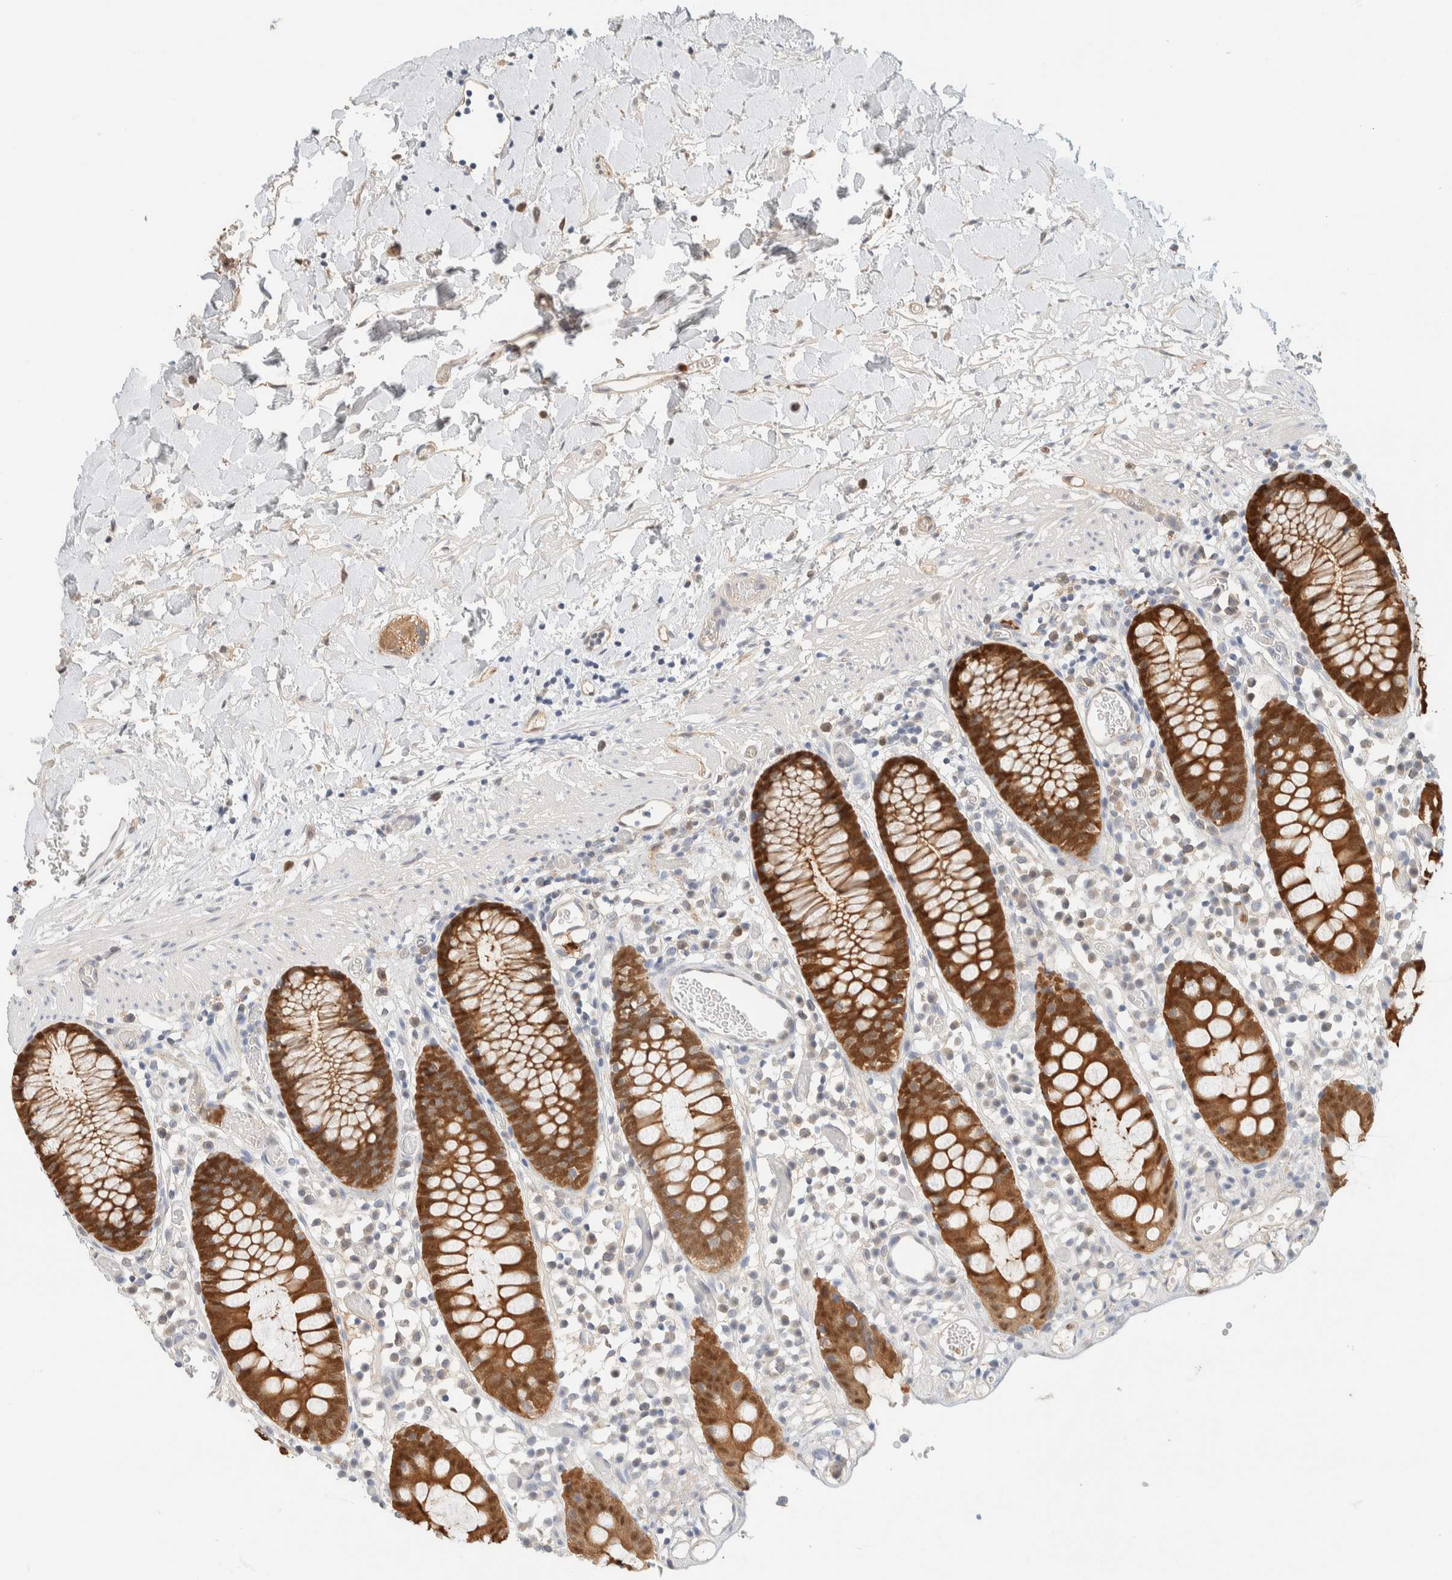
{"staining": {"intensity": "weak", "quantity": ">75%", "location": "cytoplasmic/membranous"}, "tissue": "colon", "cell_type": "Endothelial cells", "image_type": "normal", "snomed": [{"axis": "morphology", "description": "Normal tissue, NOS"}, {"axis": "topography", "description": "Colon"}], "caption": "Protein positivity by immunohistochemistry shows weak cytoplasmic/membranous positivity in approximately >75% of endothelial cells in benign colon. The staining is performed using DAB (3,3'-diaminobenzidine) brown chromogen to label protein expression. The nuclei are counter-stained blue using hematoxylin.", "gene": "SETD4", "patient": {"sex": "male", "age": 14}}